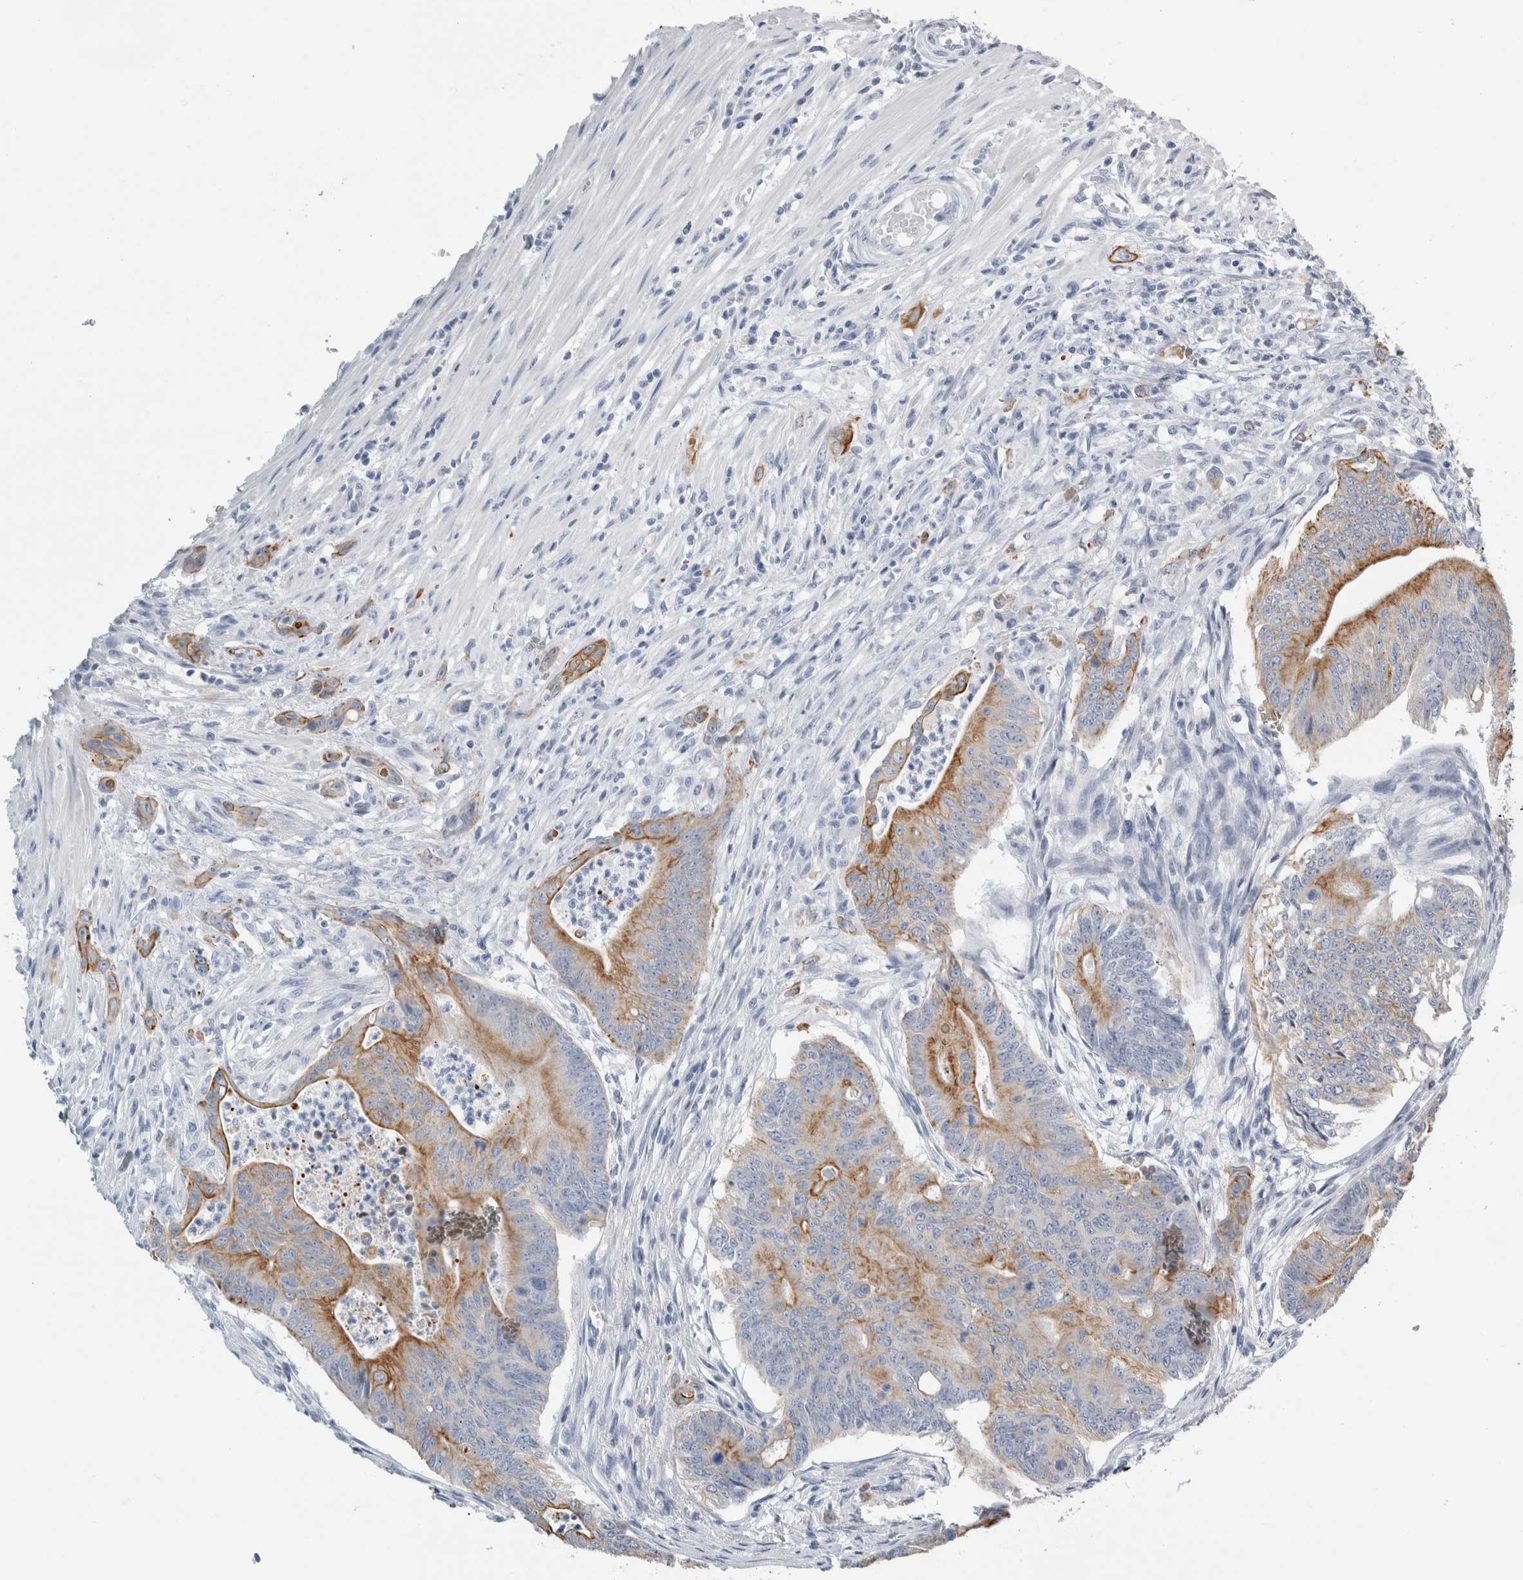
{"staining": {"intensity": "moderate", "quantity": "25%-75%", "location": "cytoplasmic/membranous"}, "tissue": "colorectal cancer", "cell_type": "Tumor cells", "image_type": "cancer", "snomed": [{"axis": "morphology", "description": "Adenoma, NOS"}, {"axis": "morphology", "description": "Adenocarcinoma, NOS"}, {"axis": "topography", "description": "Colon"}], "caption": "IHC (DAB) staining of colorectal cancer exhibits moderate cytoplasmic/membranous protein expression in approximately 25%-75% of tumor cells. The protein of interest is stained brown, and the nuclei are stained in blue (DAB IHC with brightfield microscopy, high magnification).", "gene": "RPH3AL", "patient": {"sex": "male", "age": 79}}